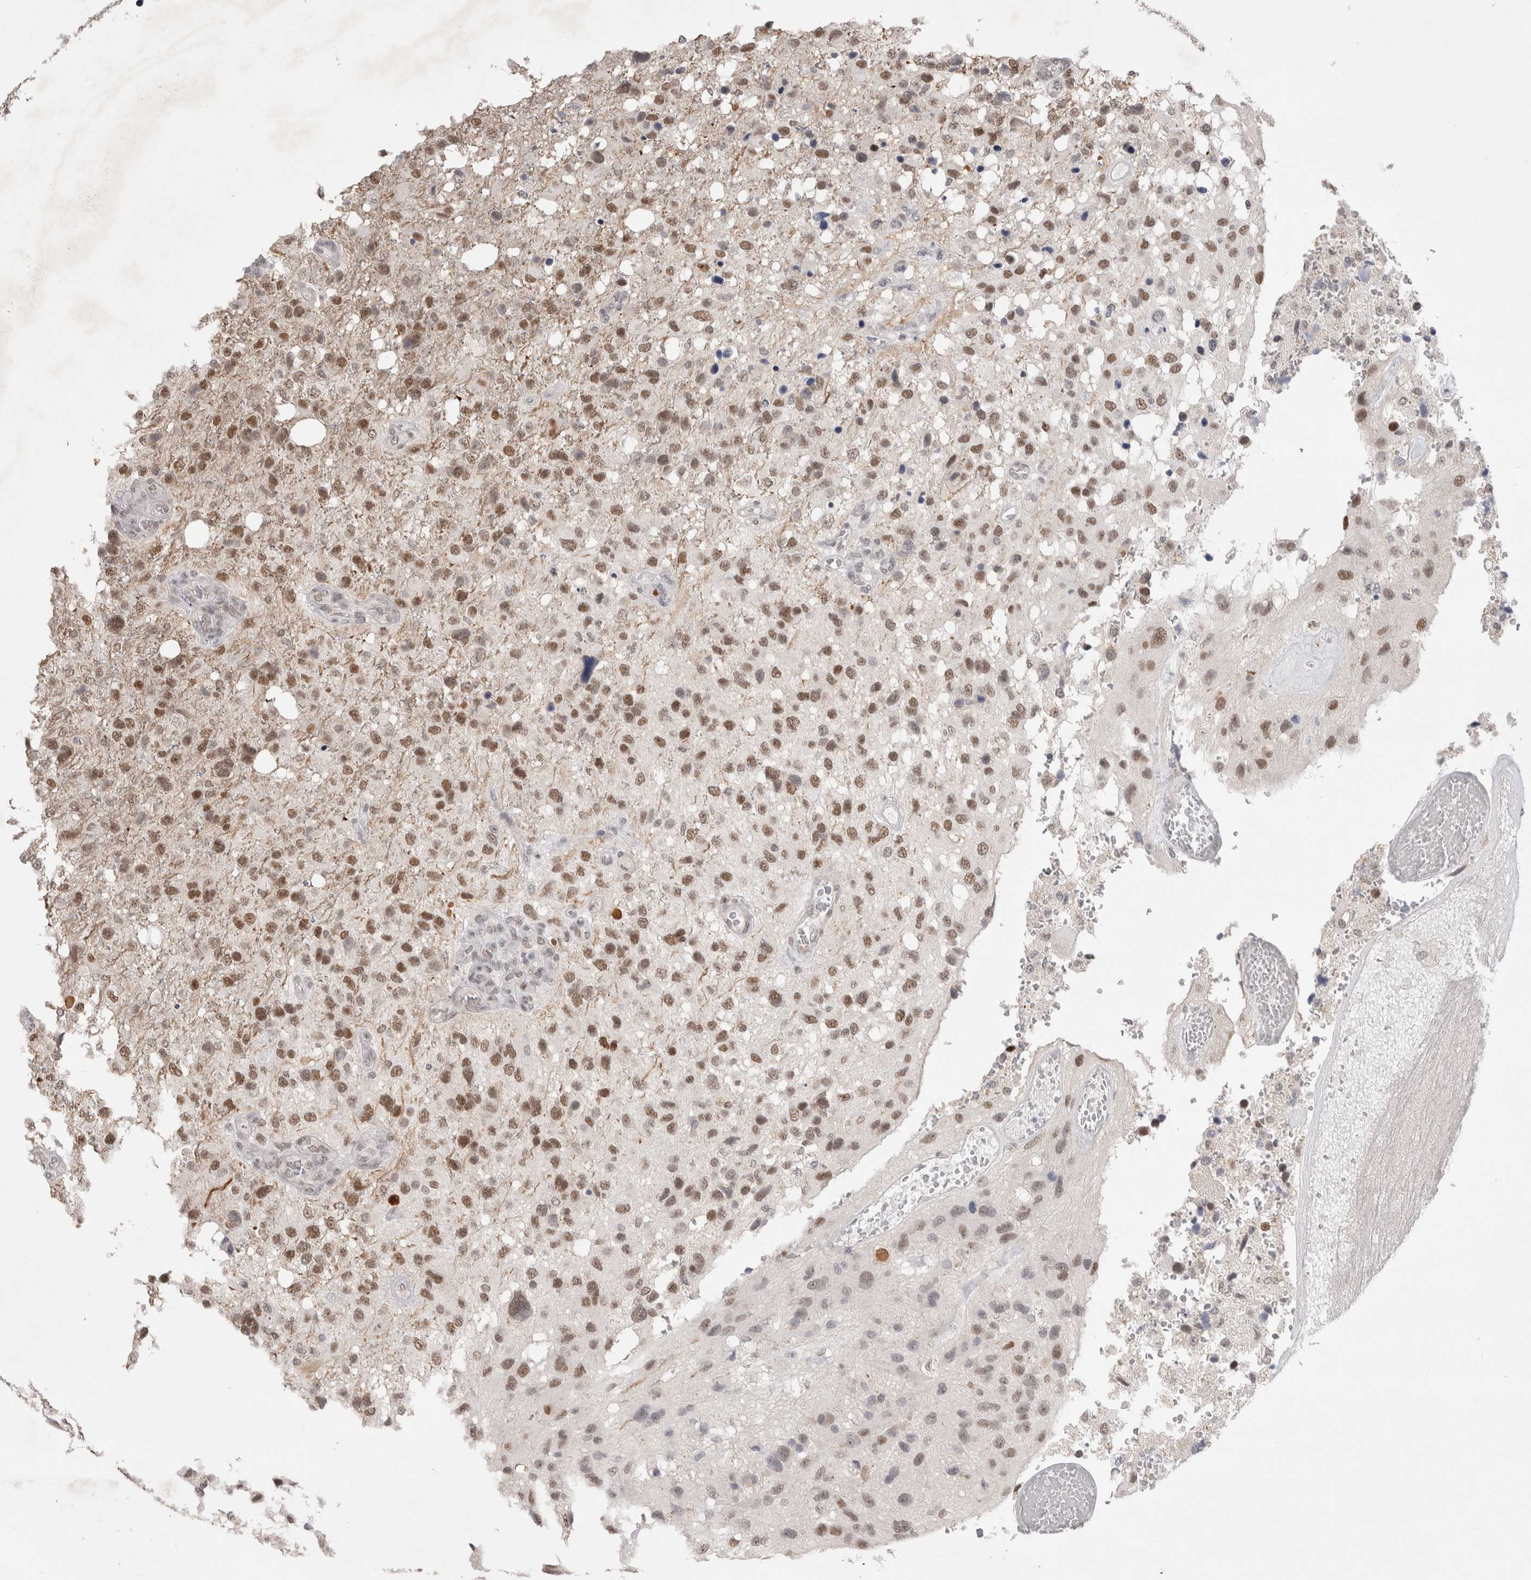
{"staining": {"intensity": "moderate", "quantity": ">75%", "location": "nuclear"}, "tissue": "glioma", "cell_type": "Tumor cells", "image_type": "cancer", "snomed": [{"axis": "morphology", "description": "Glioma, malignant, High grade"}, {"axis": "topography", "description": "Brain"}], "caption": "Immunohistochemical staining of glioma demonstrates medium levels of moderate nuclear staining in approximately >75% of tumor cells.", "gene": "RECQL4", "patient": {"sex": "female", "age": 58}}